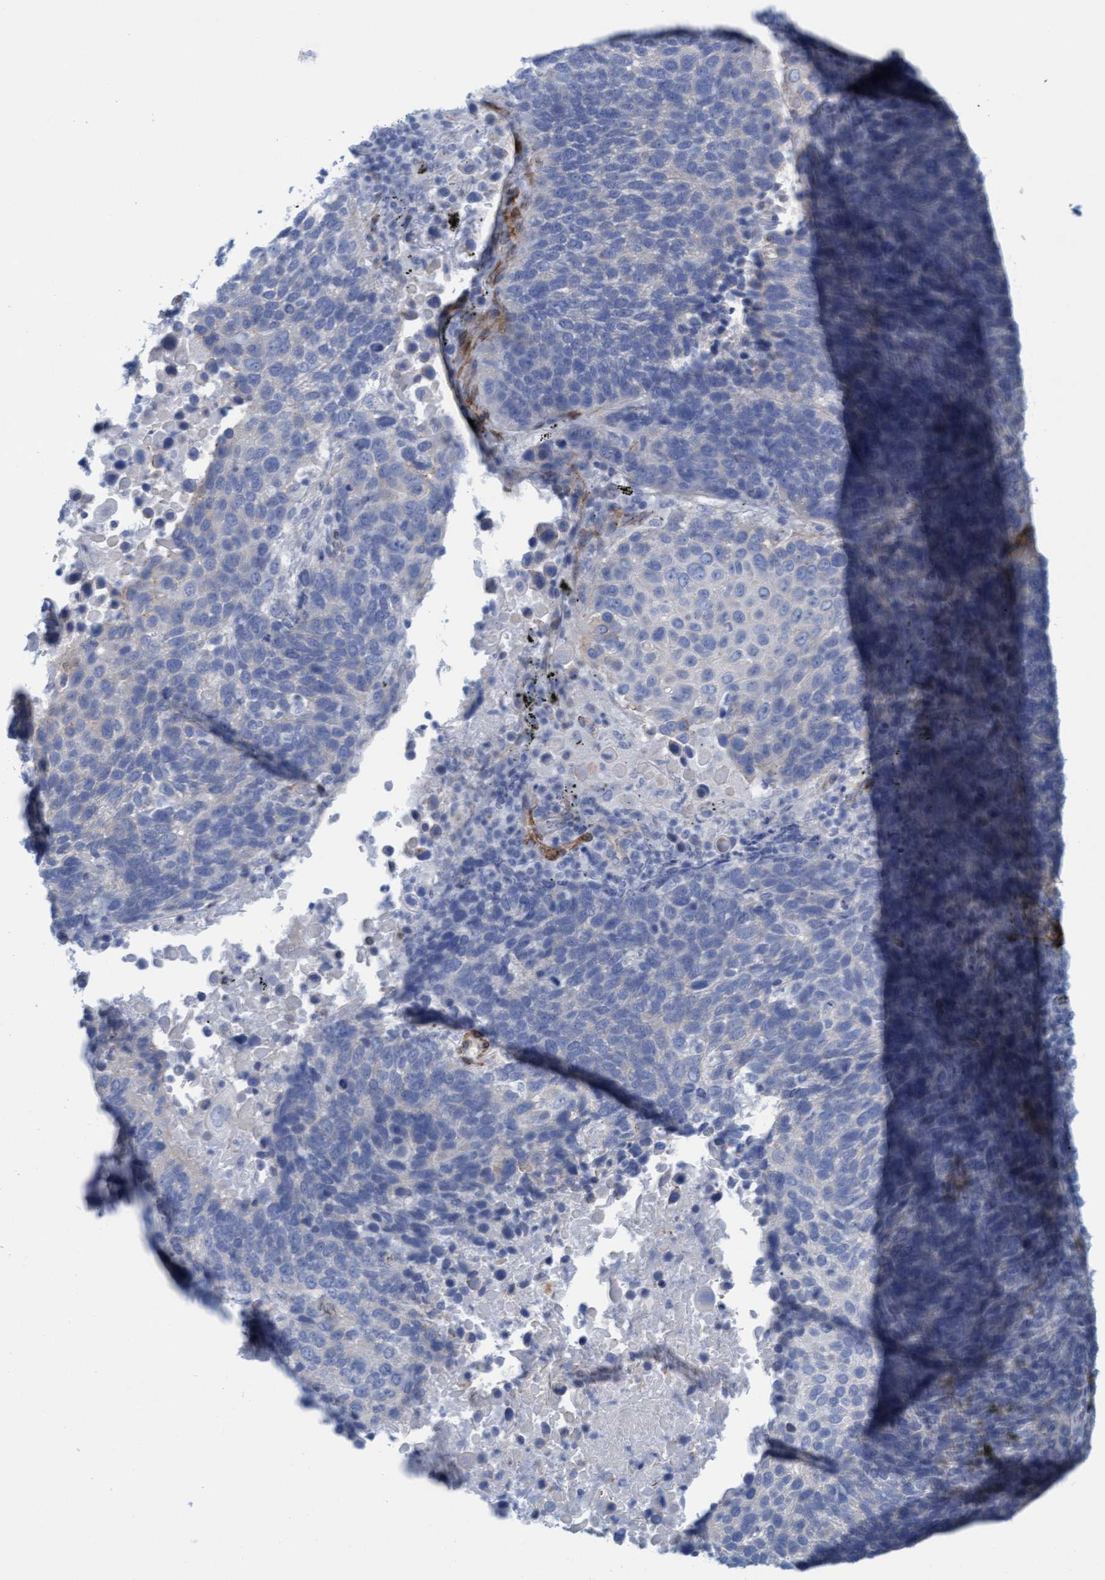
{"staining": {"intensity": "negative", "quantity": "none", "location": "none"}, "tissue": "lung cancer", "cell_type": "Tumor cells", "image_type": "cancer", "snomed": [{"axis": "morphology", "description": "Squamous cell carcinoma, NOS"}, {"axis": "topography", "description": "Lung"}], "caption": "Lung cancer (squamous cell carcinoma) stained for a protein using IHC shows no expression tumor cells.", "gene": "MTFR1", "patient": {"sex": "male", "age": 66}}